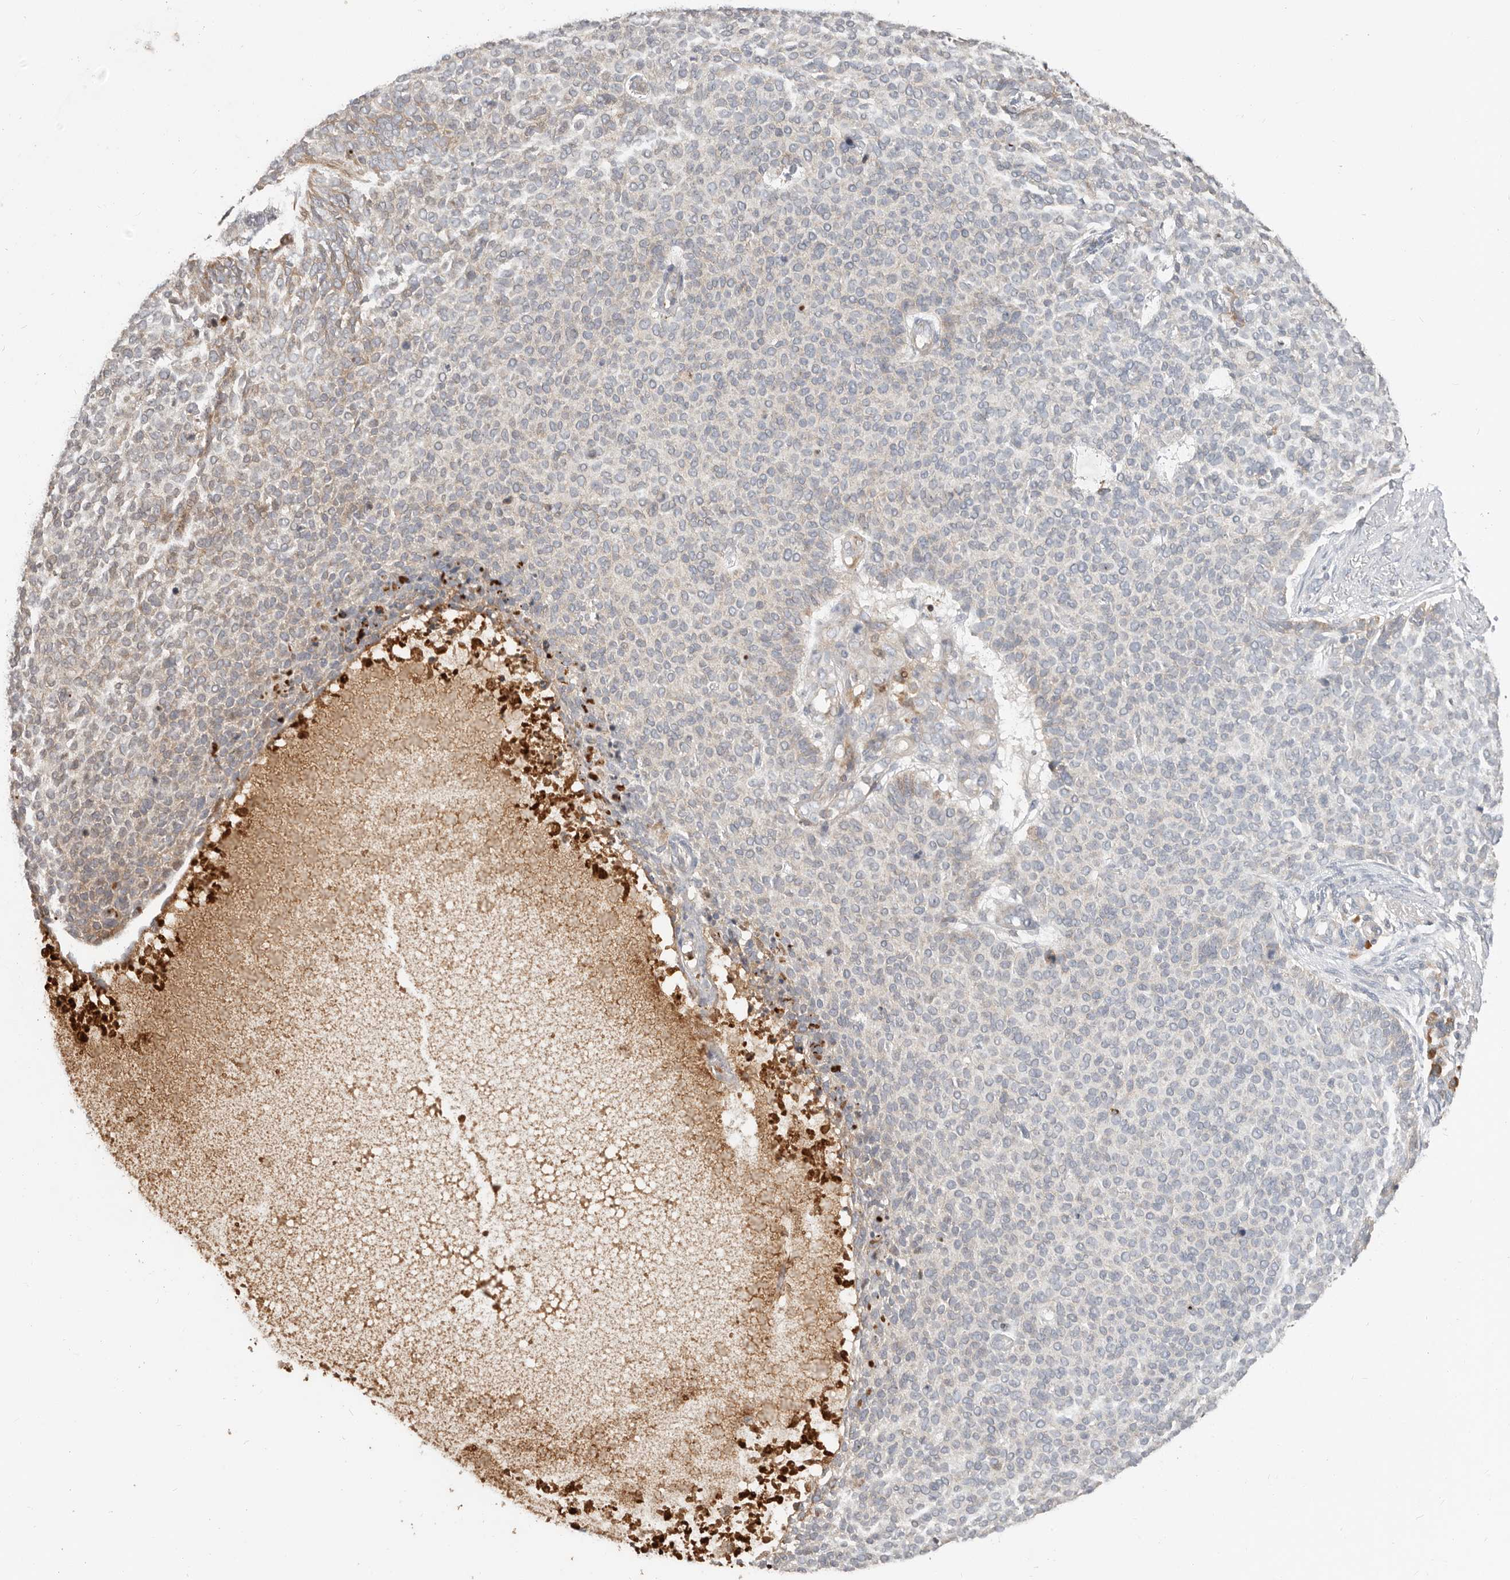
{"staining": {"intensity": "weak", "quantity": "<25%", "location": "cytoplasmic/membranous"}, "tissue": "skin cancer", "cell_type": "Tumor cells", "image_type": "cancer", "snomed": [{"axis": "morphology", "description": "Normal tissue, NOS"}, {"axis": "morphology", "description": "Basal cell carcinoma"}, {"axis": "topography", "description": "Skin"}], "caption": "Micrograph shows no protein positivity in tumor cells of skin cancer (basal cell carcinoma) tissue. Nuclei are stained in blue.", "gene": "MTFR2", "patient": {"sex": "male", "age": 50}}